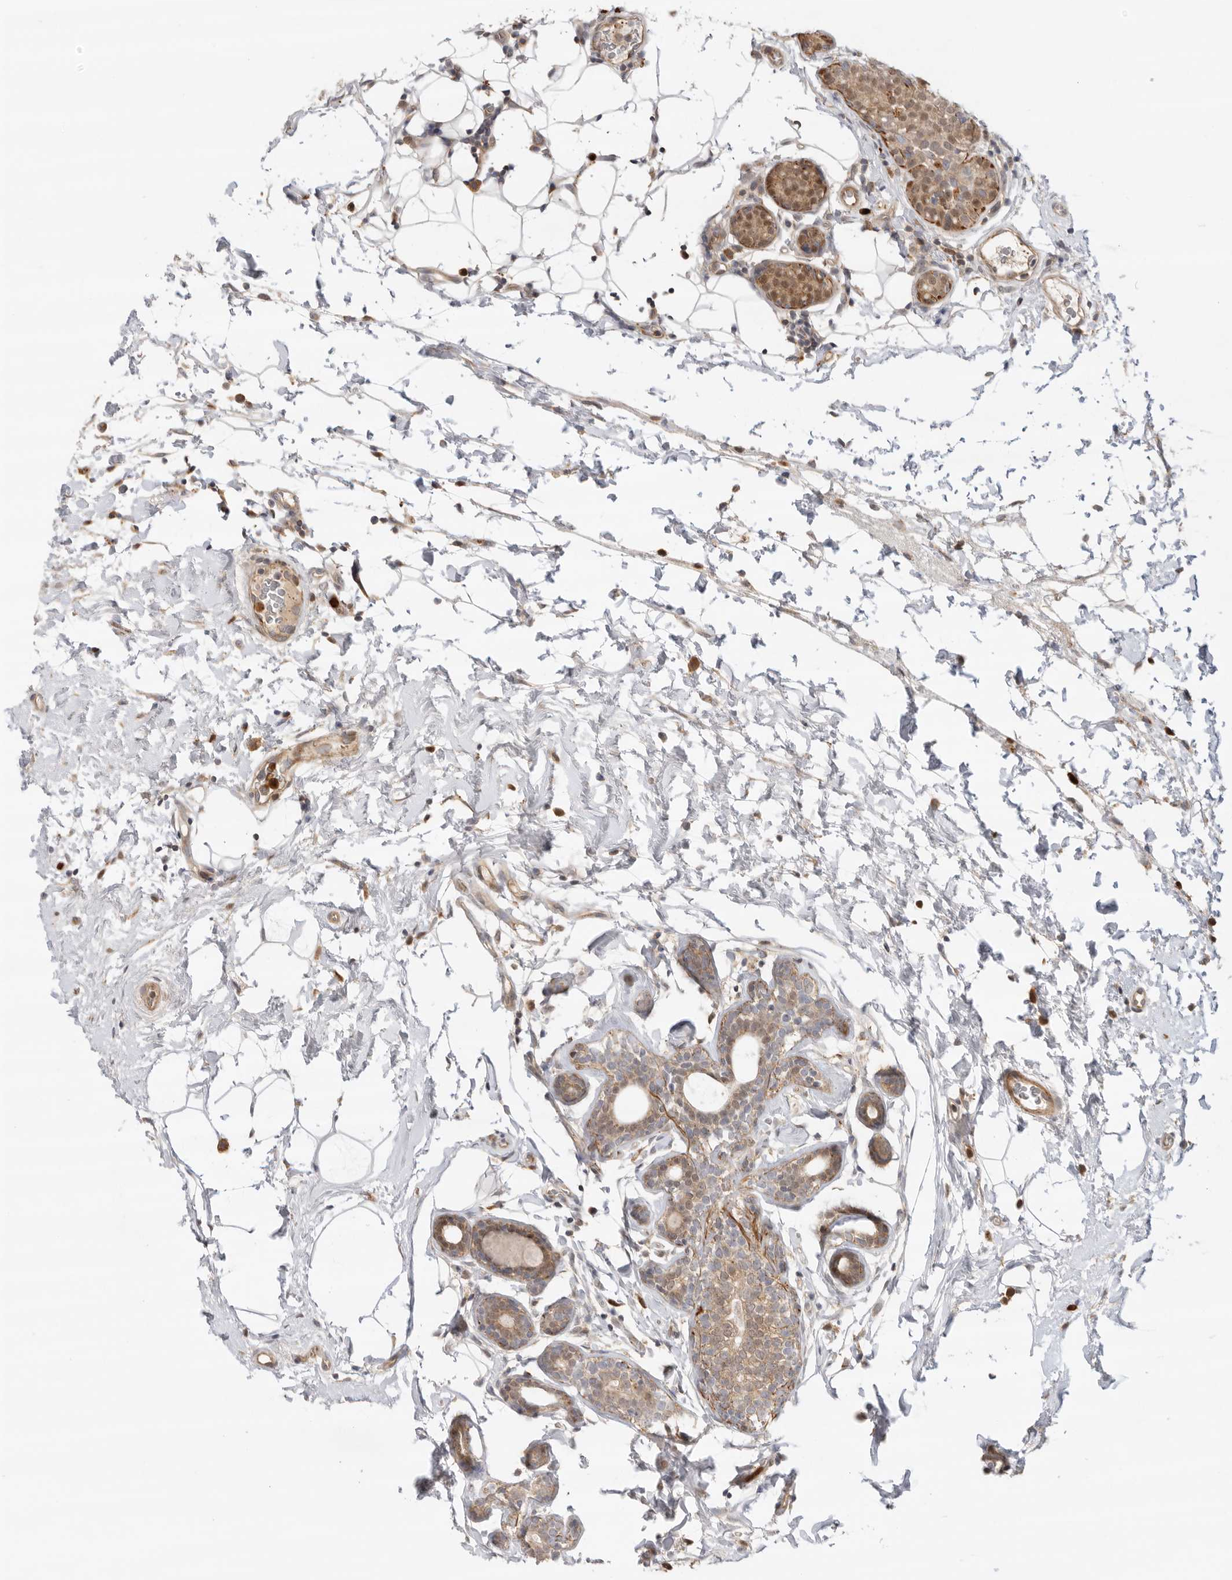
{"staining": {"intensity": "weak", "quantity": ">75%", "location": "cytoplasmic/membranous"}, "tissue": "breast cancer", "cell_type": "Tumor cells", "image_type": "cancer", "snomed": [{"axis": "morphology", "description": "Lobular carcinoma"}, {"axis": "topography", "description": "Breast"}], "caption": "Immunohistochemistry (IHC) staining of breast cancer (lobular carcinoma), which displays low levels of weak cytoplasmic/membranous expression in about >75% of tumor cells indicating weak cytoplasmic/membranous protein positivity. The staining was performed using DAB (3,3'-diaminobenzidine) (brown) for protein detection and nuclei were counterstained in hematoxylin (blue).", "gene": "GNE", "patient": {"sex": "female", "age": 50}}